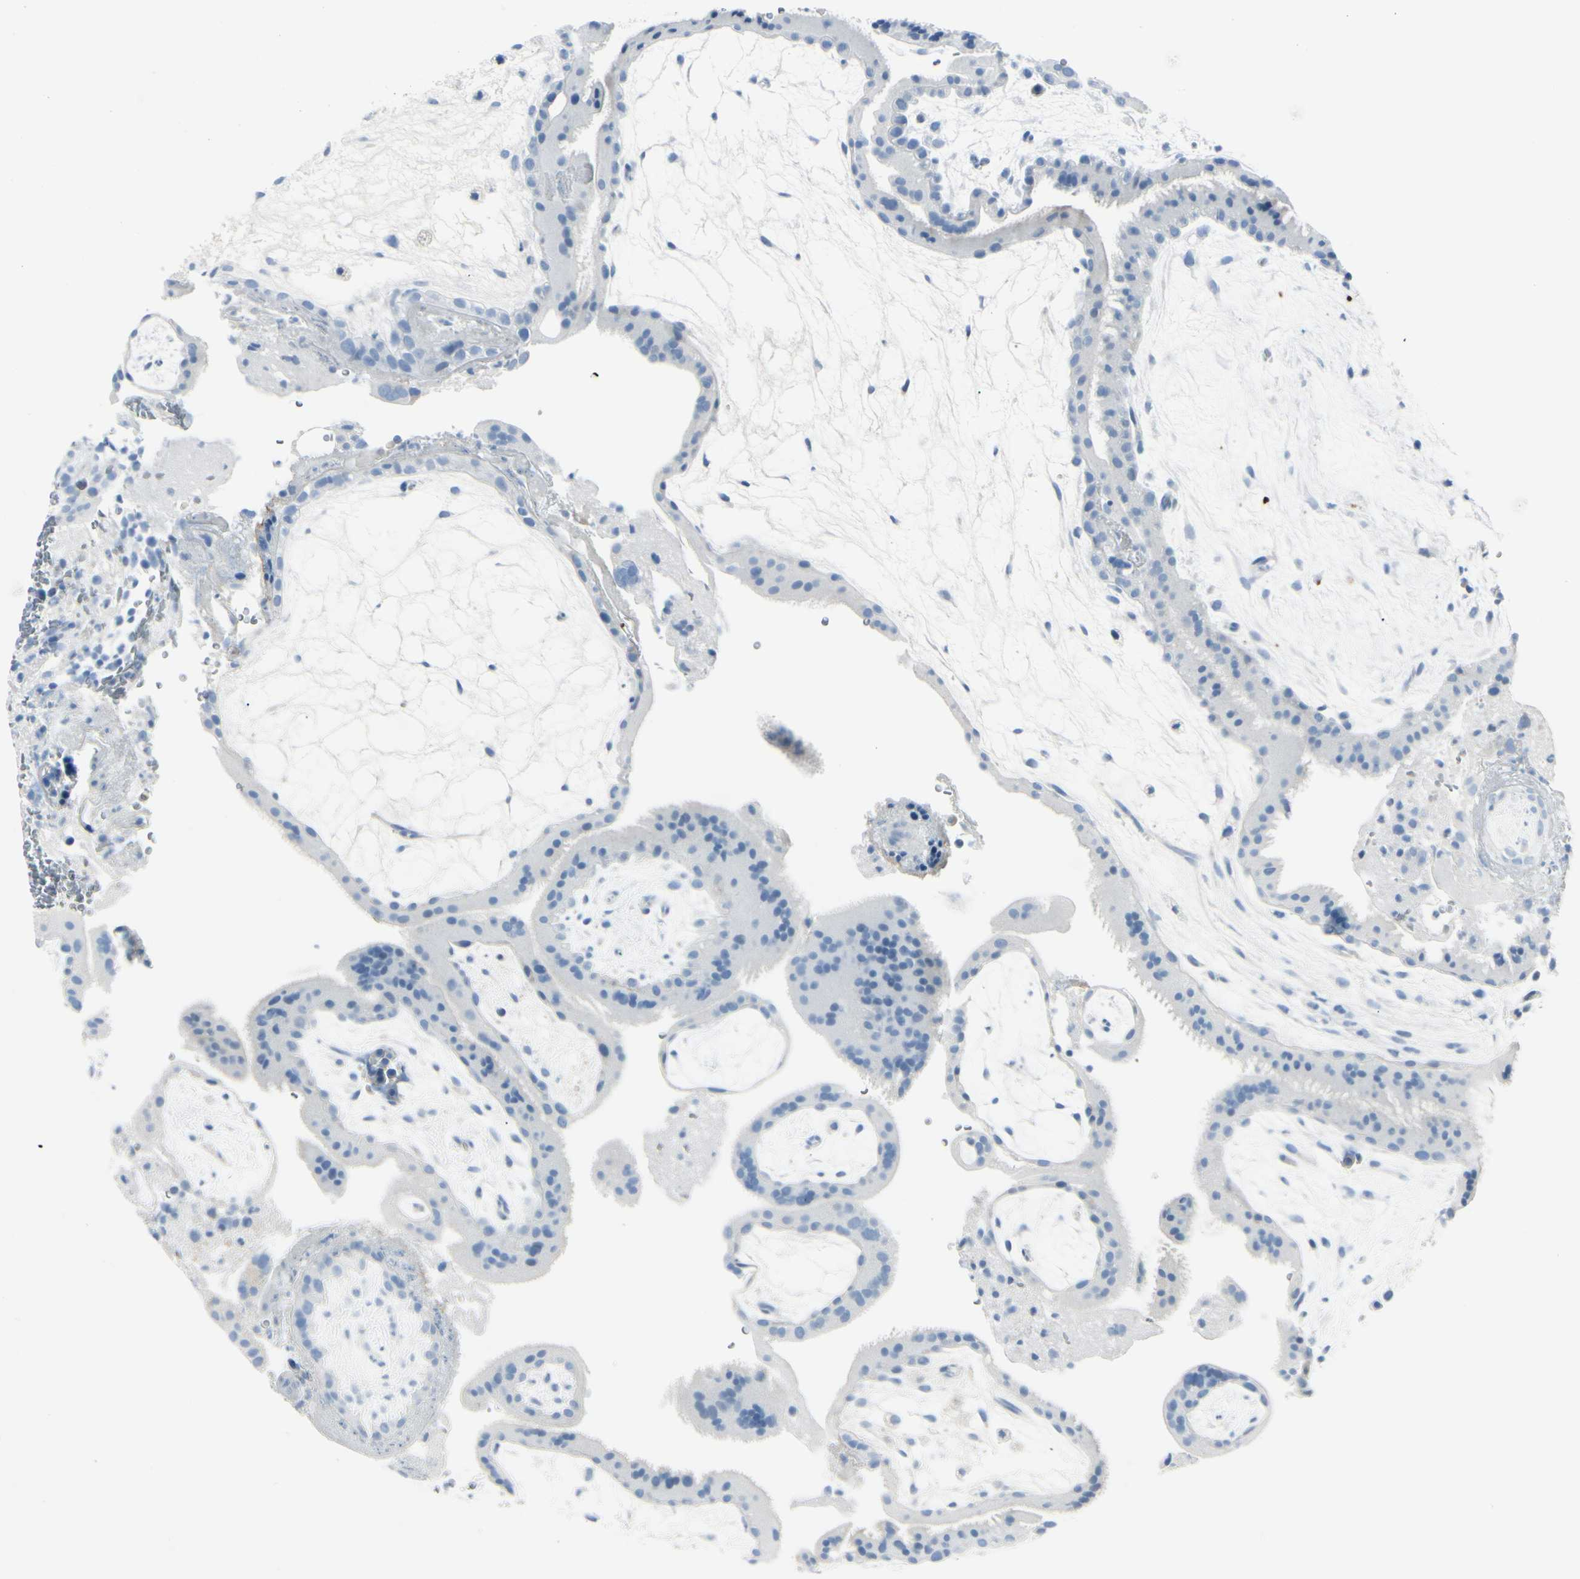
{"staining": {"intensity": "negative", "quantity": "none", "location": "none"}, "tissue": "placenta", "cell_type": "Decidual cells", "image_type": "normal", "snomed": [{"axis": "morphology", "description": "Normal tissue, NOS"}, {"axis": "topography", "description": "Placenta"}], "caption": "Immunohistochemical staining of normal placenta shows no significant expression in decidual cells.", "gene": "CDHR5", "patient": {"sex": "female", "age": 19}}